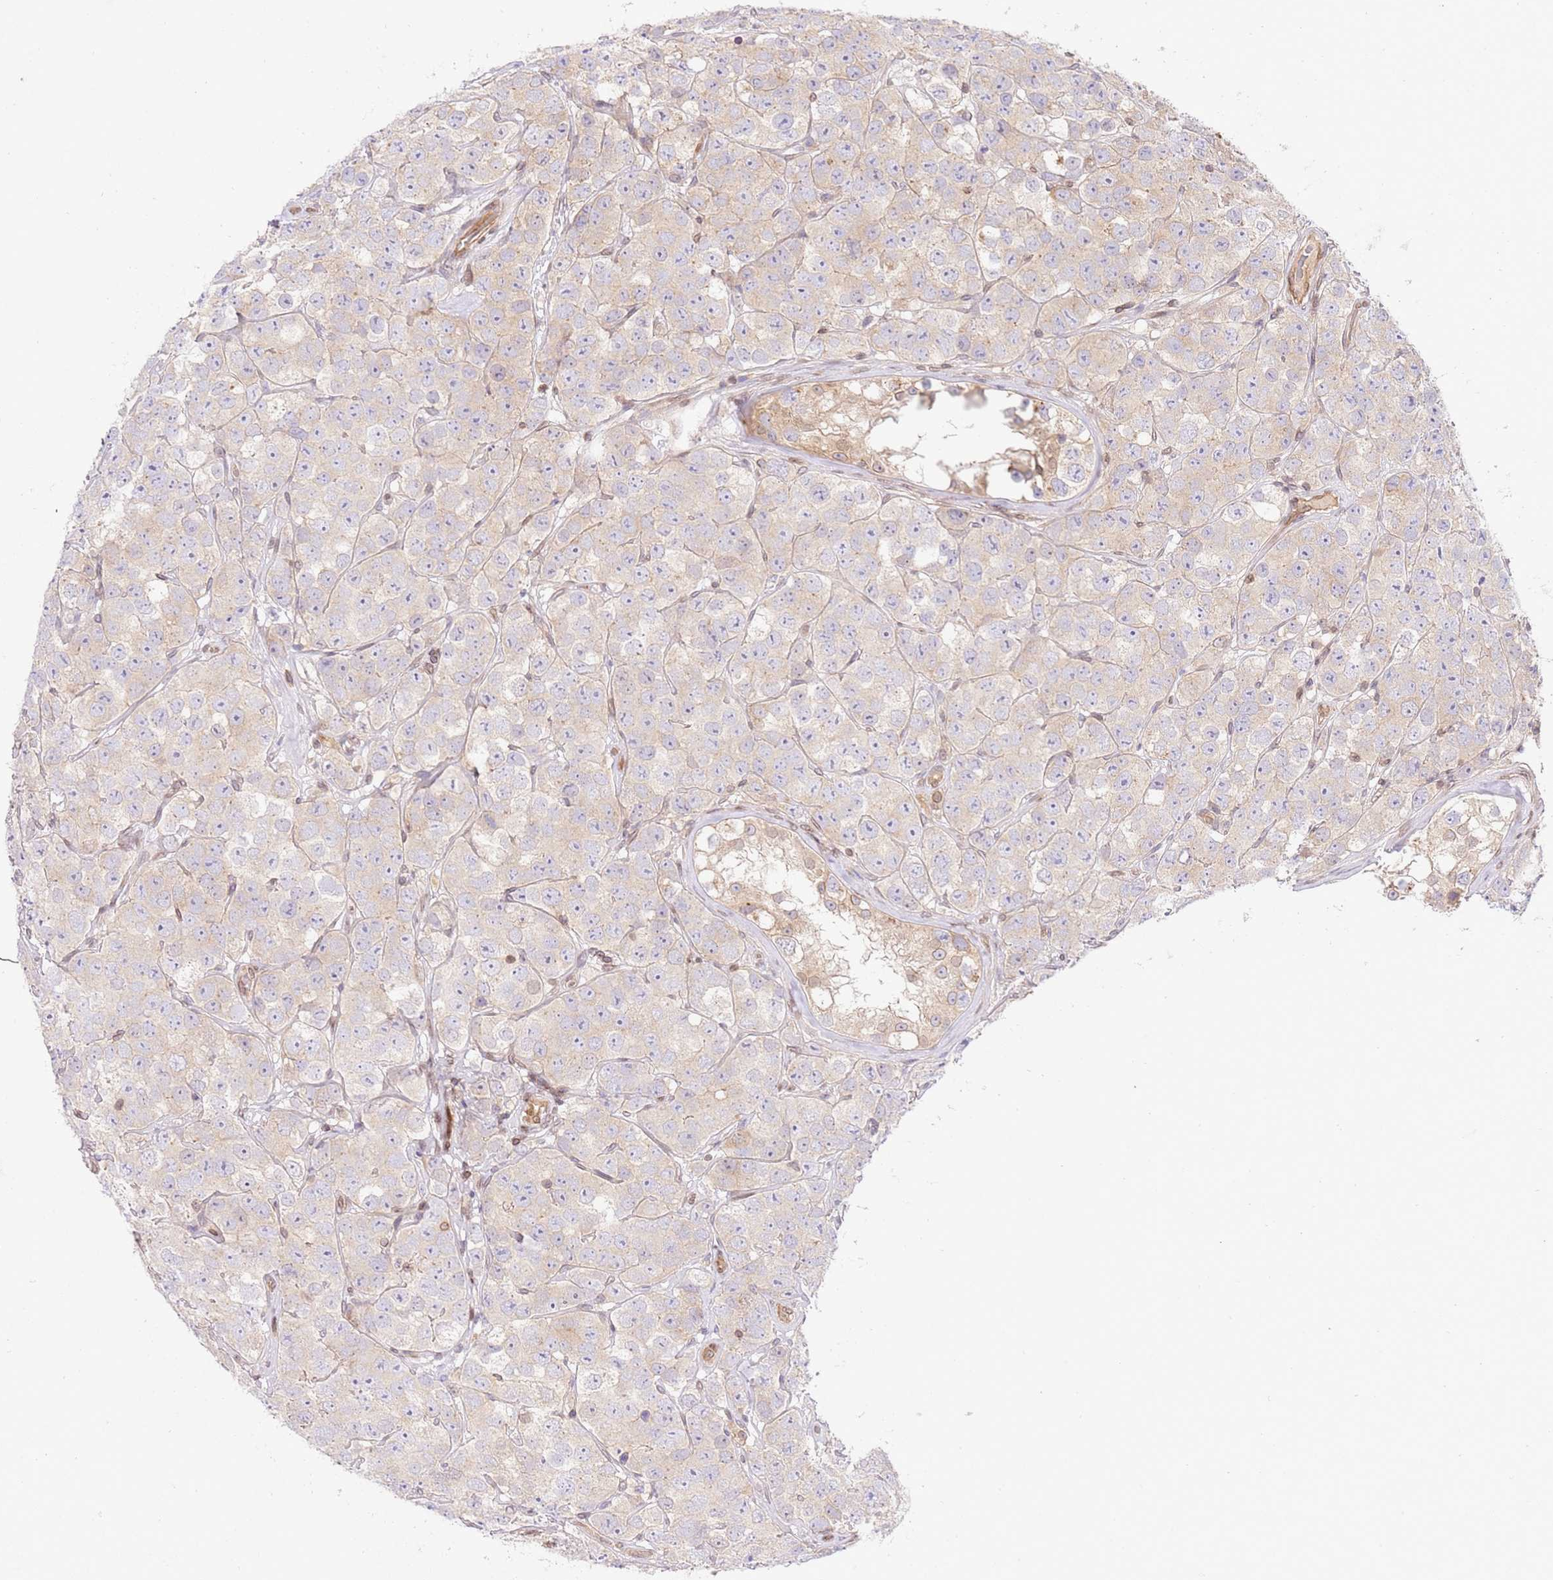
{"staining": {"intensity": "negative", "quantity": "none", "location": "none"}, "tissue": "testis cancer", "cell_type": "Tumor cells", "image_type": "cancer", "snomed": [{"axis": "morphology", "description": "Seminoma, NOS"}, {"axis": "topography", "description": "Testis"}], "caption": "The micrograph exhibits no significant positivity in tumor cells of testis cancer (seminoma).", "gene": "TRIM37", "patient": {"sex": "male", "age": 28}}